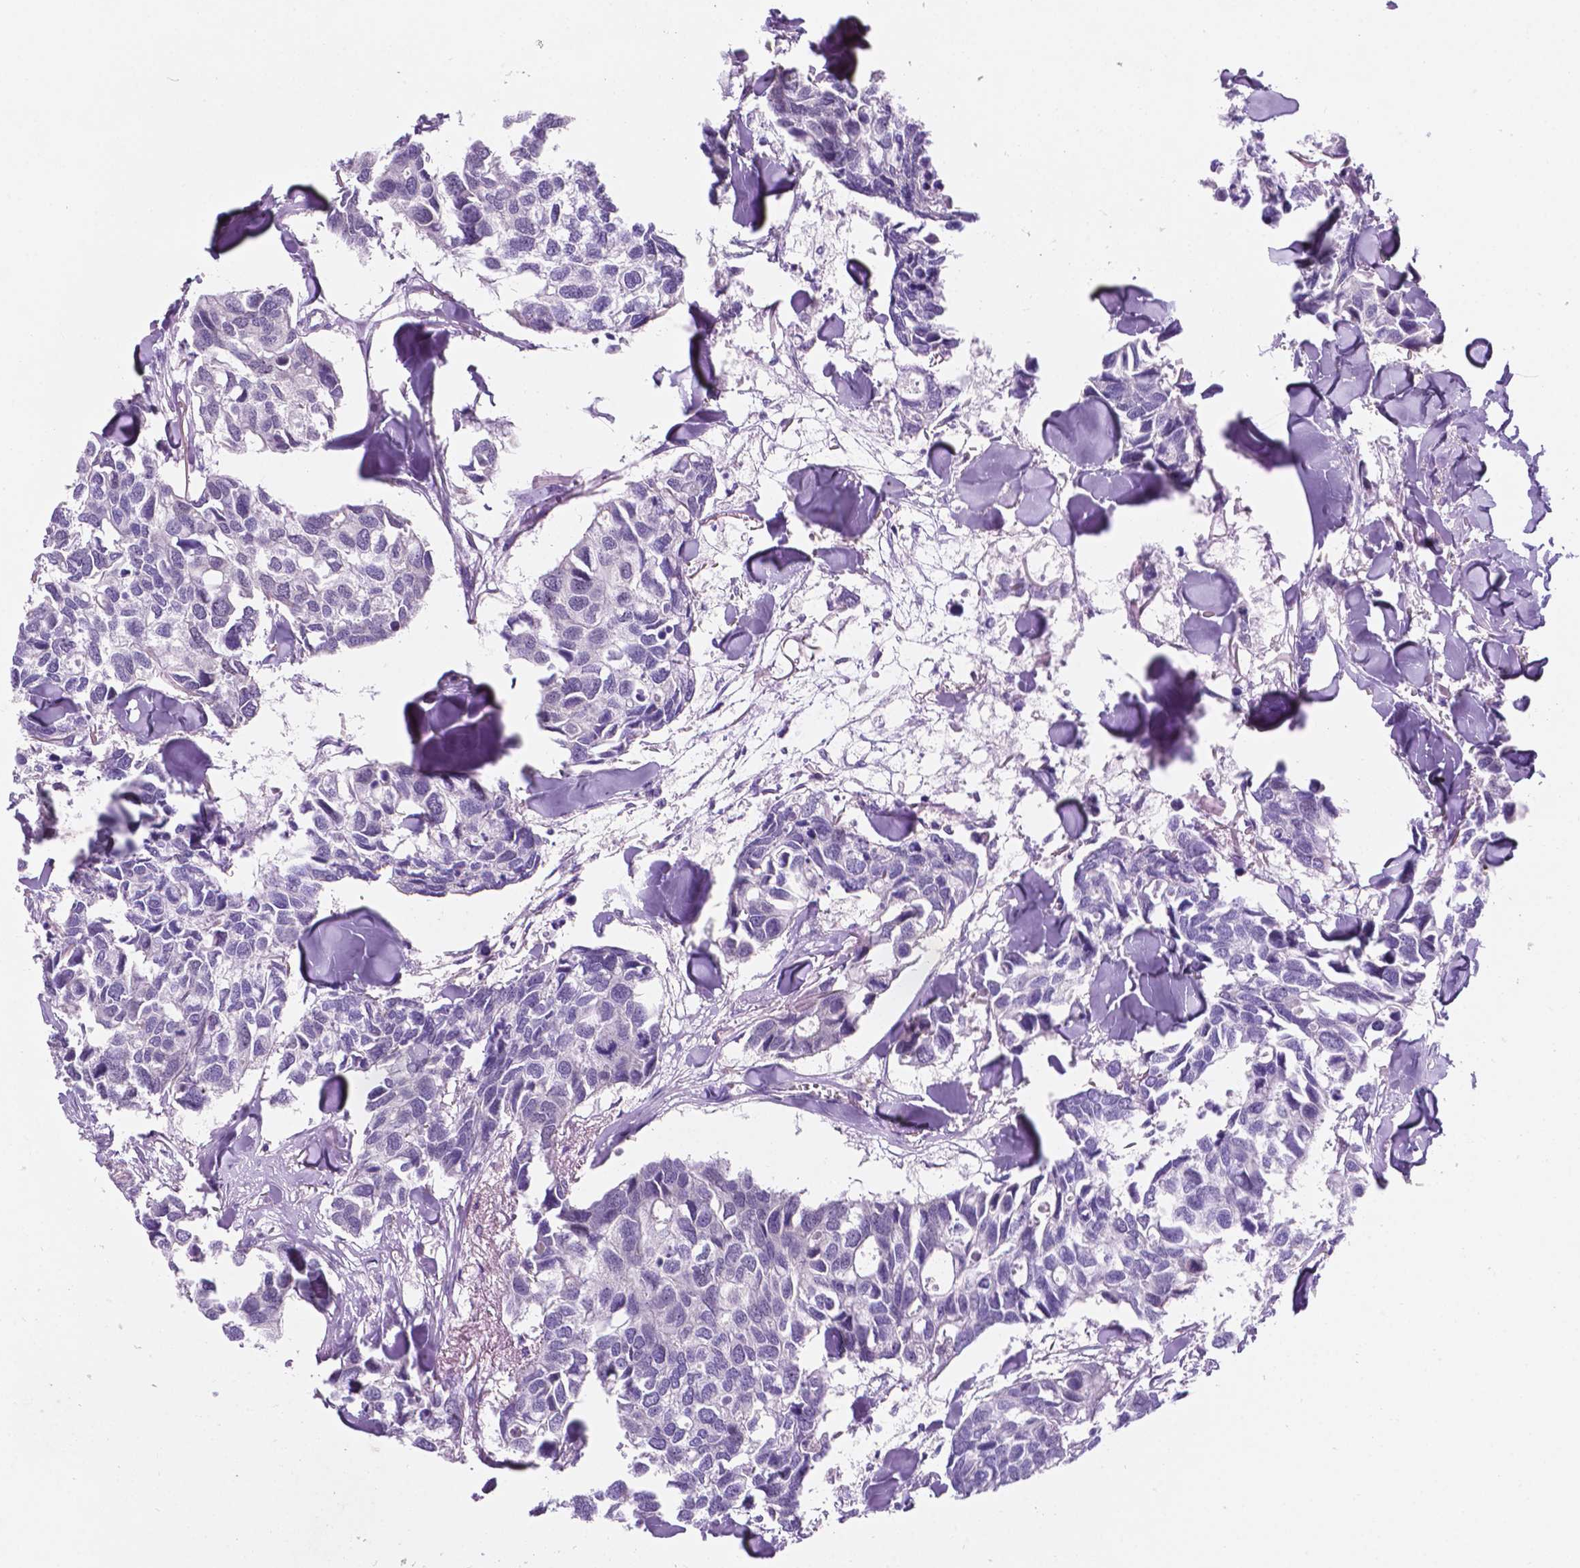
{"staining": {"intensity": "negative", "quantity": "none", "location": "none"}, "tissue": "breast cancer", "cell_type": "Tumor cells", "image_type": "cancer", "snomed": [{"axis": "morphology", "description": "Duct carcinoma"}, {"axis": "topography", "description": "Breast"}], "caption": "Image shows no significant protein staining in tumor cells of infiltrating ductal carcinoma (breast).", "gene": "FAM50B", "patient": {"sex": "female", "age": 83}}